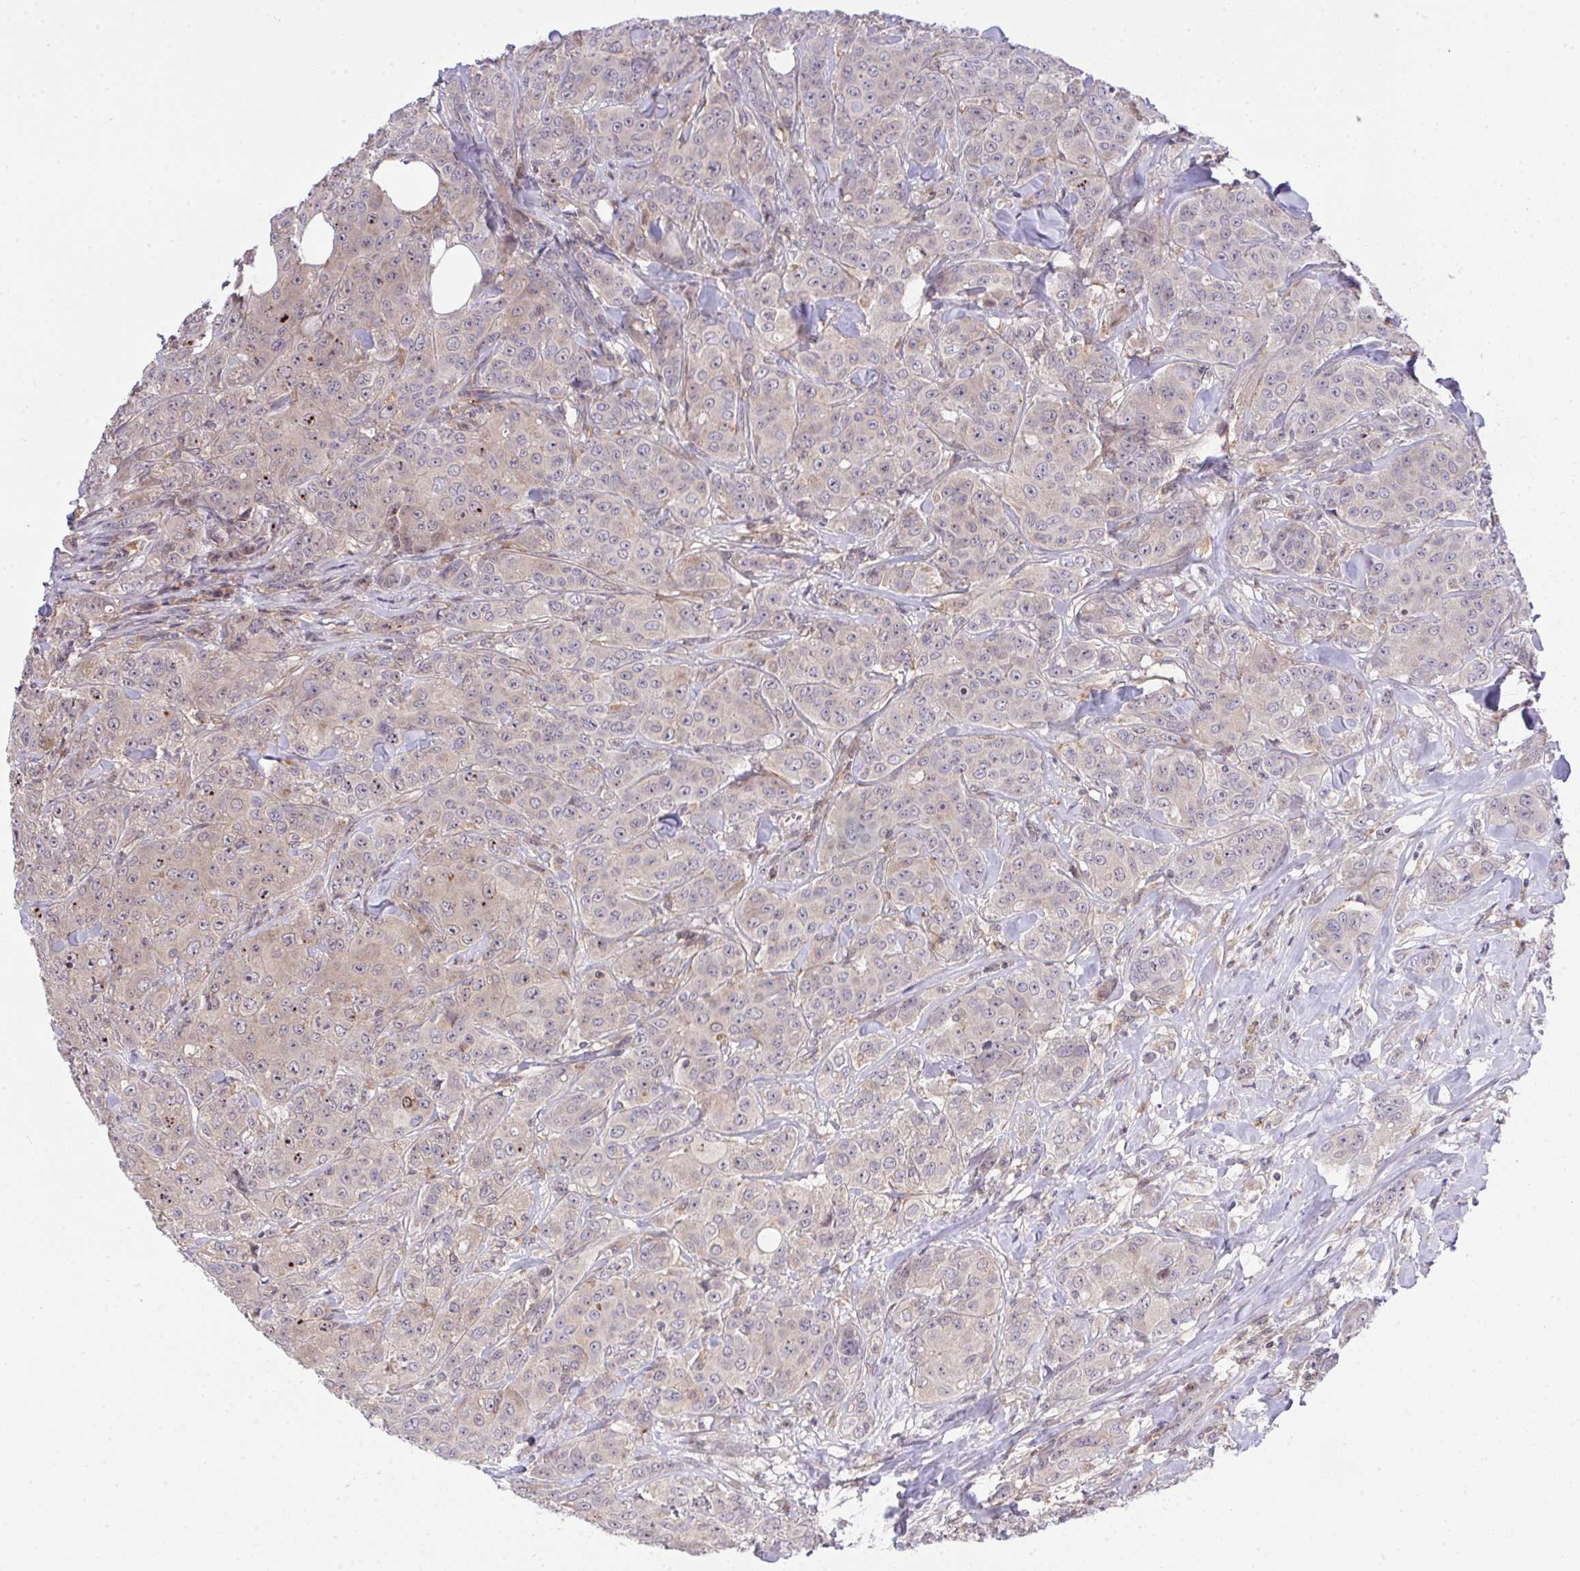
{"staining": {"intensity": "negative", "quantity": "none", "location": "none"}, "tissue": "breast cancer", "cell_type": "Tumor cells", "image_type": "cancer", "snomed": [{"axis": "morphology", "description": "Normal tissue, NOS"}, {"axis": "morphology", "description": "Duct carcinoma"}, {"axis": "topography", "description": "Breast"}], "caption": "IHC photomicrograph of neoplastic tissue: human breast cancer stained with DAB (3,3'-diaminobenzidine) exhibits no significant protein staining in tumor cells. (Stains: DAB IHC with hematoxylin counter stain, Microscopy: brightfield microscopy at high magnification).", "gene": "SLC9A6", "patient": {"sex": "female", "age": 43}}